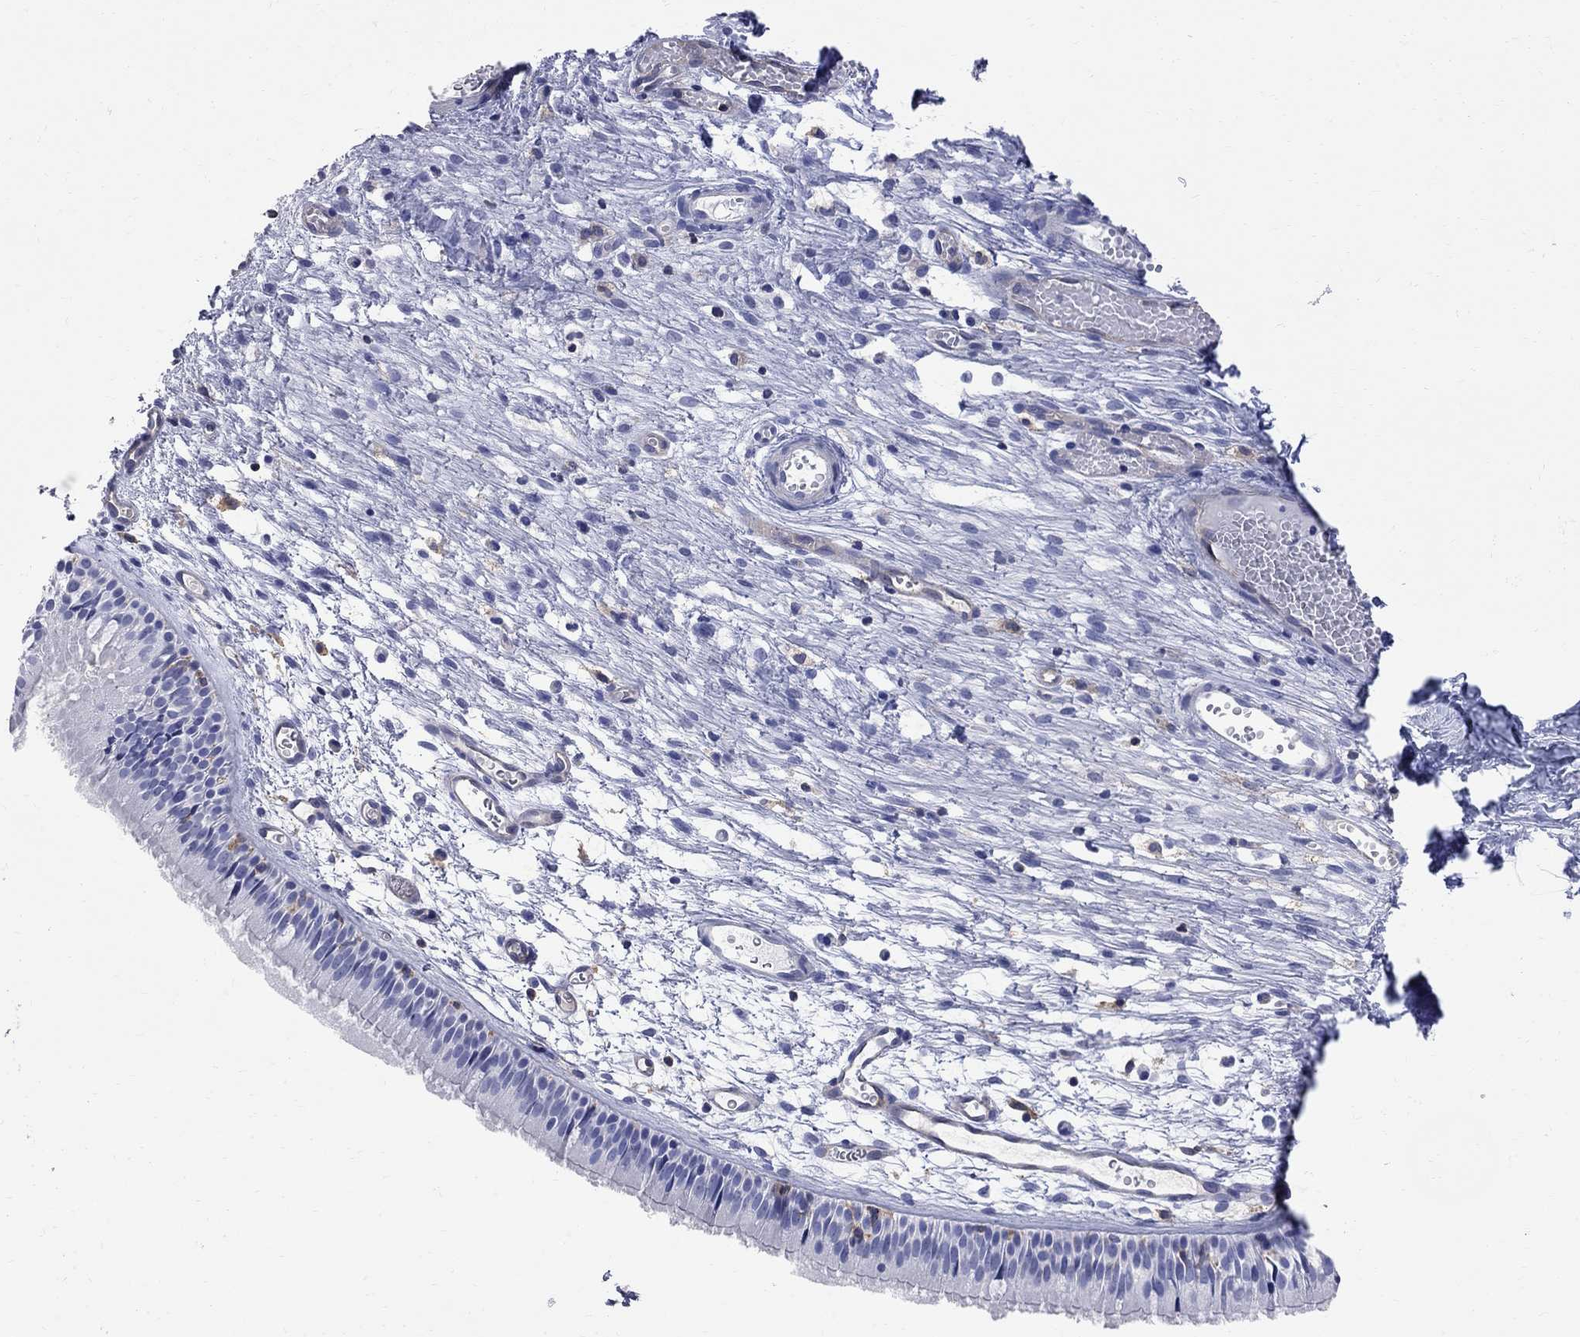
{"staining": {"intensity": "negative", "quantity": "none", "location": "none"}, "tissue": "nasopharynx", "cell_type": "Respiratory epithelial cells", "image_type": "normal", "snomed": [{"axis": "morphology", "description": "Normal tissue, NOS"}, {"axis": "topography", "description": "Nasopharynx"}], "caption": "This micrograph is of benign nasopharynx stained with immunohistochemistry (IHC) to label a protein in brown with the nuclei are counter-stained blue. There is no expression in respiratory epithelial cells.", "gene": "ABI3", "patient": {"sex": "male", "age": 51}}